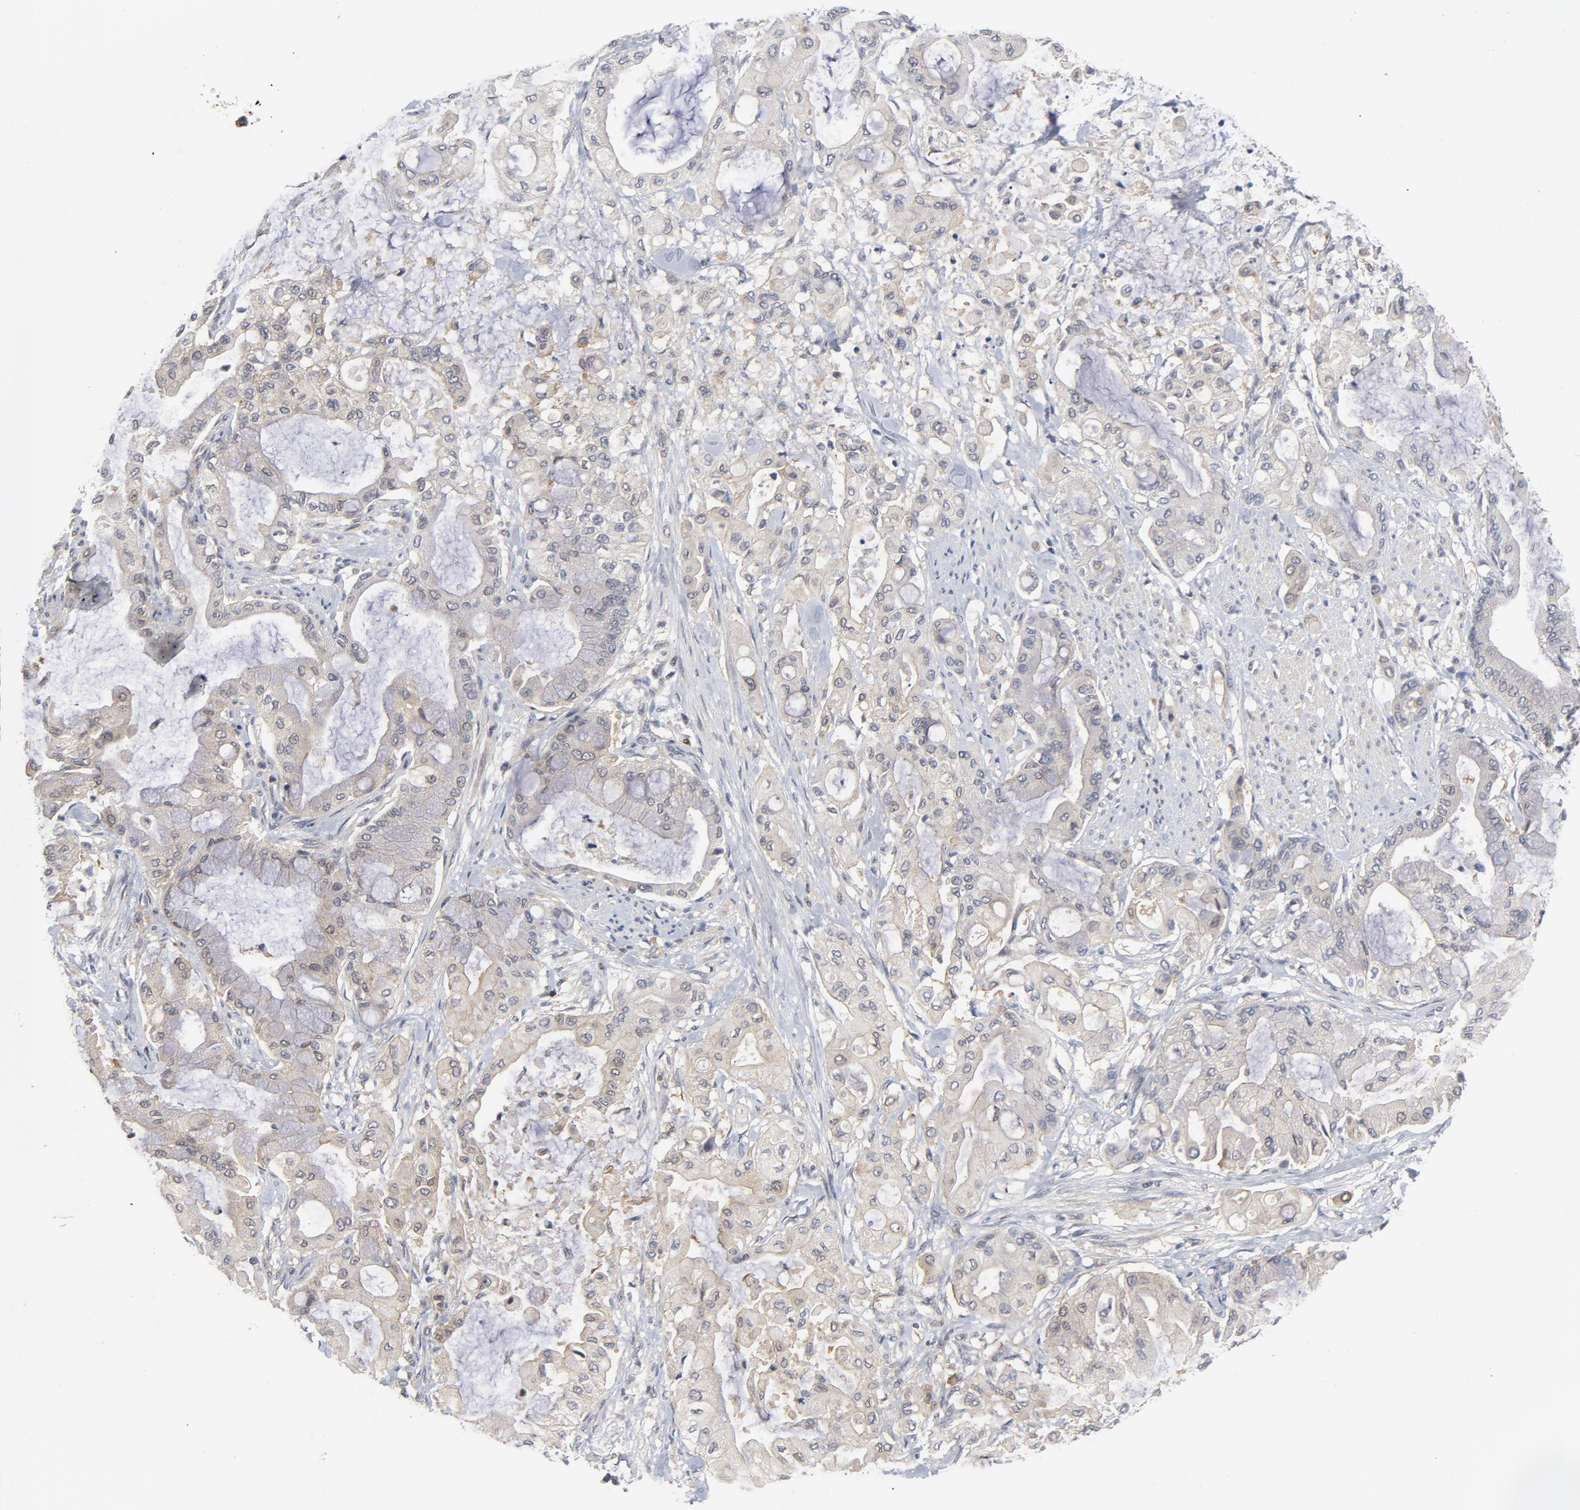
{"staining": {"intensity": "negative", "quantity": "none", "location": "none"}, "tissue": "pancreatic cancer", "cell_type": "Tumor cells", "image_type": "cancer", "snomed": [{"axis": "morphology", "description": "Adenocarcinoma, NOS"}, {"axis": "morphology", "description": "Adenocarcinoma, metastatic, NOS"}, {"axis": "topography", "description": "Lymph node"}, {"axis": "topography", "description": "Pancreas"}, {"axis": "topography", "description": "Duodenum"}], "caption": "Immunohistochemical staining of human pancreatic metastatic adenocarcinoma exhibits no significant positivity in tumor cells.", "gene": "TRADD", "patient": {"sex": "female", "age": 64}}